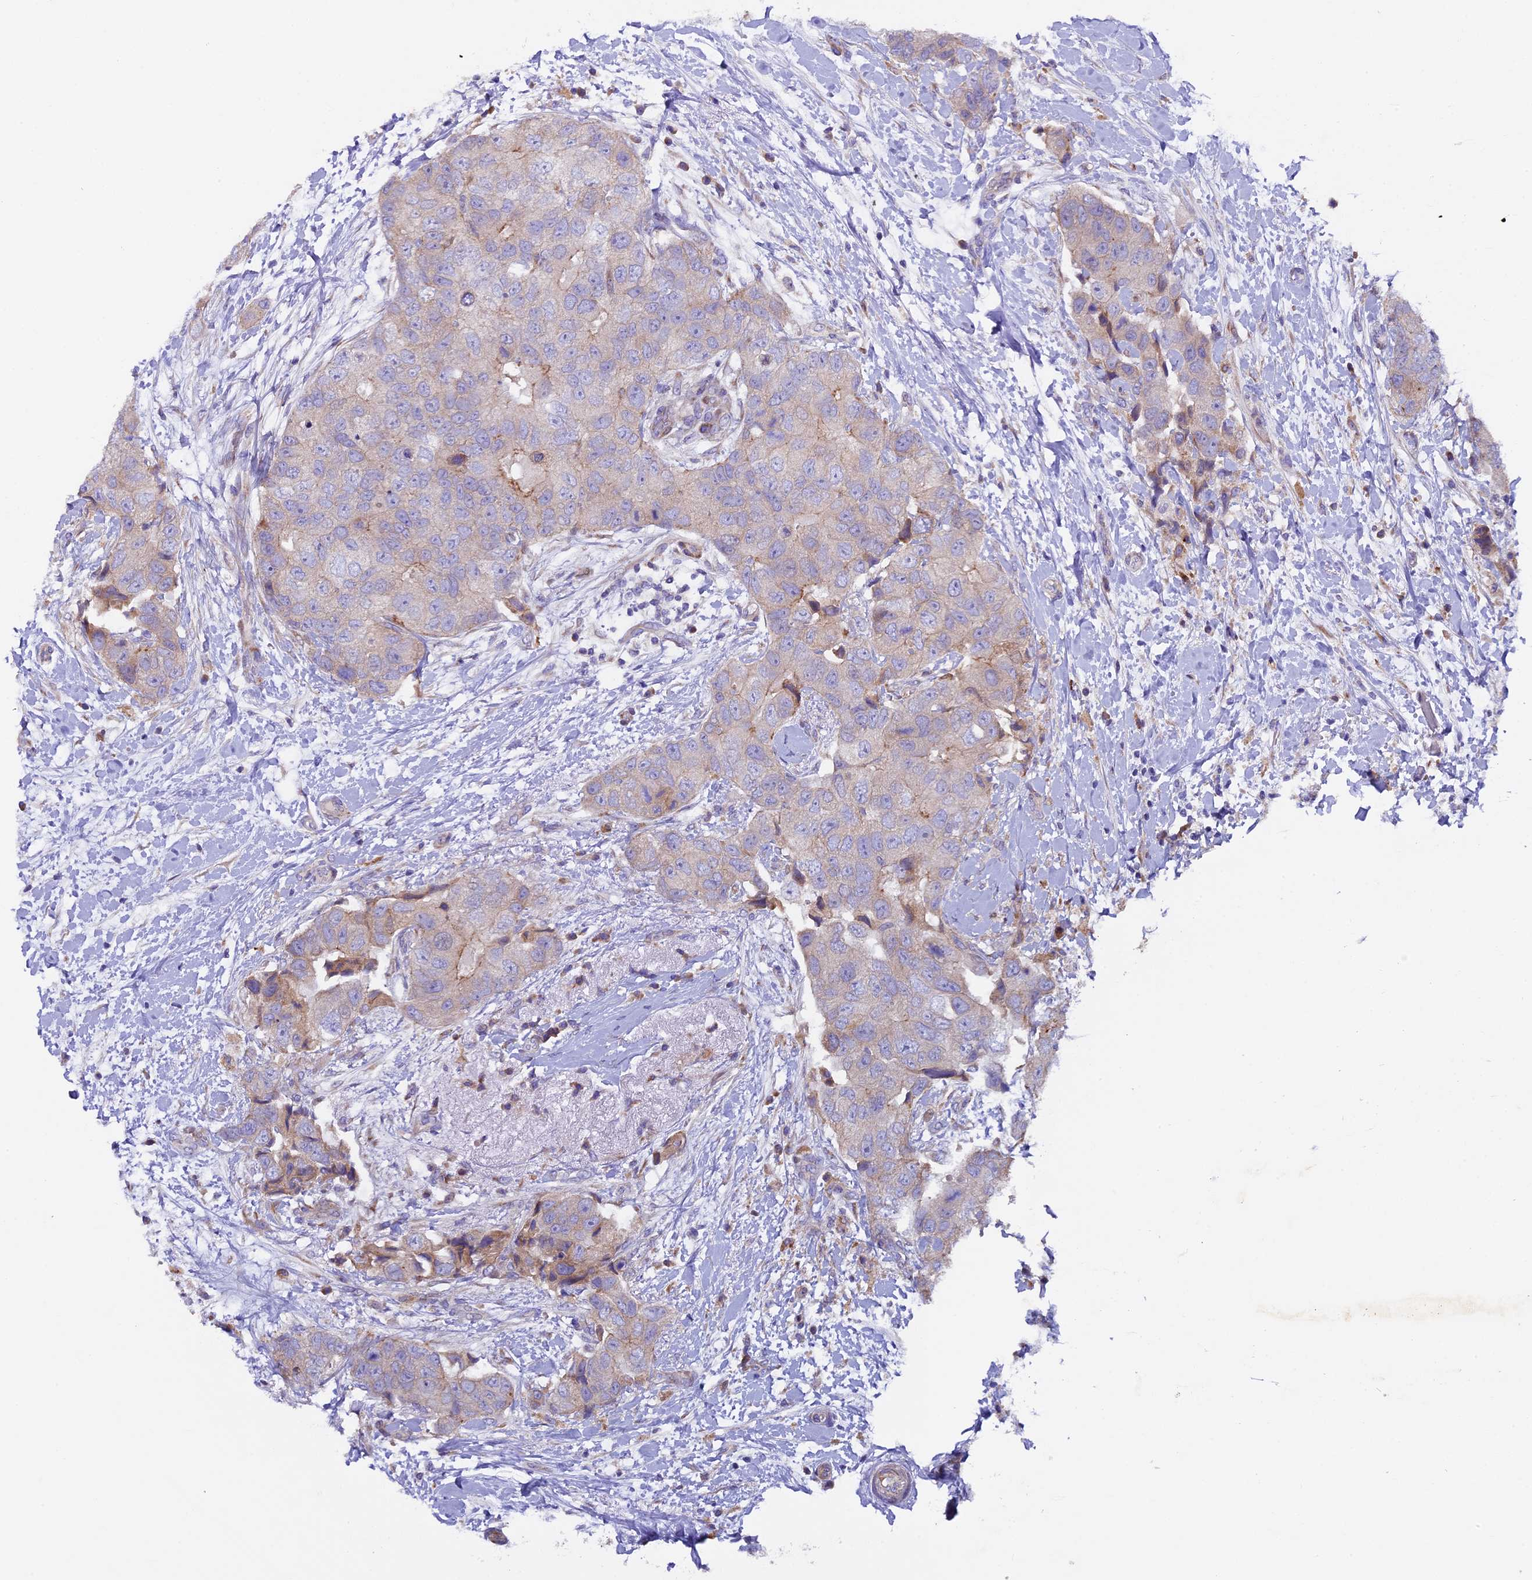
{"staining": {"intensity": "weak", "quantity": "<25%", "location": "cytoplasmic/membranous"}, "tissue": "breast cancer", "cell_type": "Tumor cells", "image_type": "cancer", "snomed": [{"axis": "morphology", "description": "Normal tissue, NOS"}, {"axis": "morphology", "description": "Duct carcinoma"}, {"axis": "topography", "description": "Breast"}], "caption": "A micrograph of human breast intraductal carcinoma is negative for staining in tumor cells. The staining was performed using DAB (3,3'-diaminobenzidine) to visualize the protein expression in brown, while the nuclei were stained in blue with hematoxylin (Magnification: 20x).", "gene": "PIGU", "patient": {"sex": "female", "age": 62}}